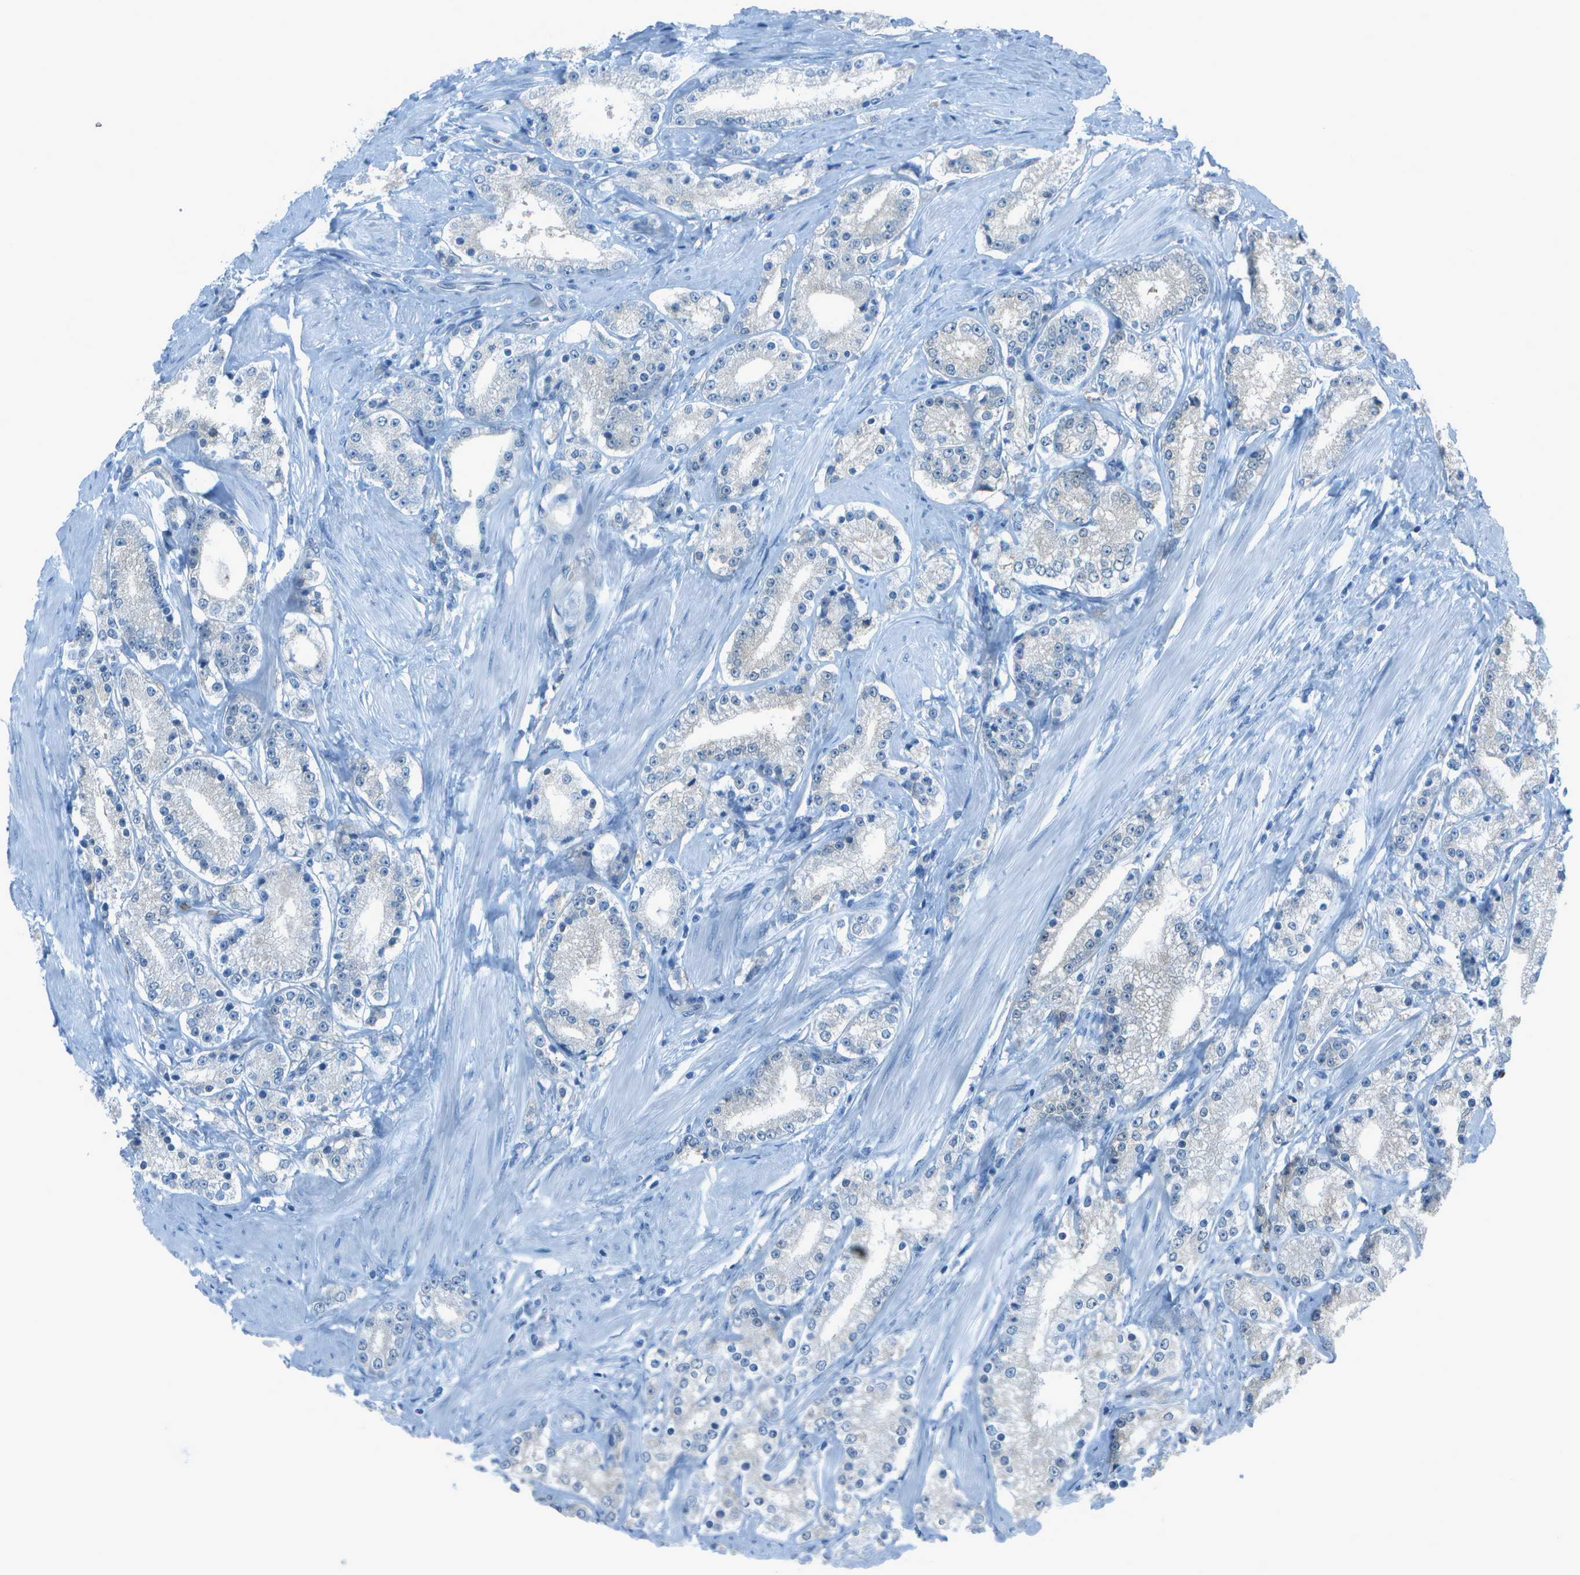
{"staining": {"intensity": "negative", "quantity": "none", "location": "none"}, "tissue": "prostate cancer", "cell_type": "Tumor cells", "image_type": "cancer", "snomed": [{"axis": "morphology", "description": "Adenocarcinoma, Low grade"}, {"axis": "topography", "description": "Prostate"}], "caption": "Protein analysis of prostate cancer shows no significant expression in tumor cells.", "gene": "ASL", "patient": {"sex": "male", "age": 63}}